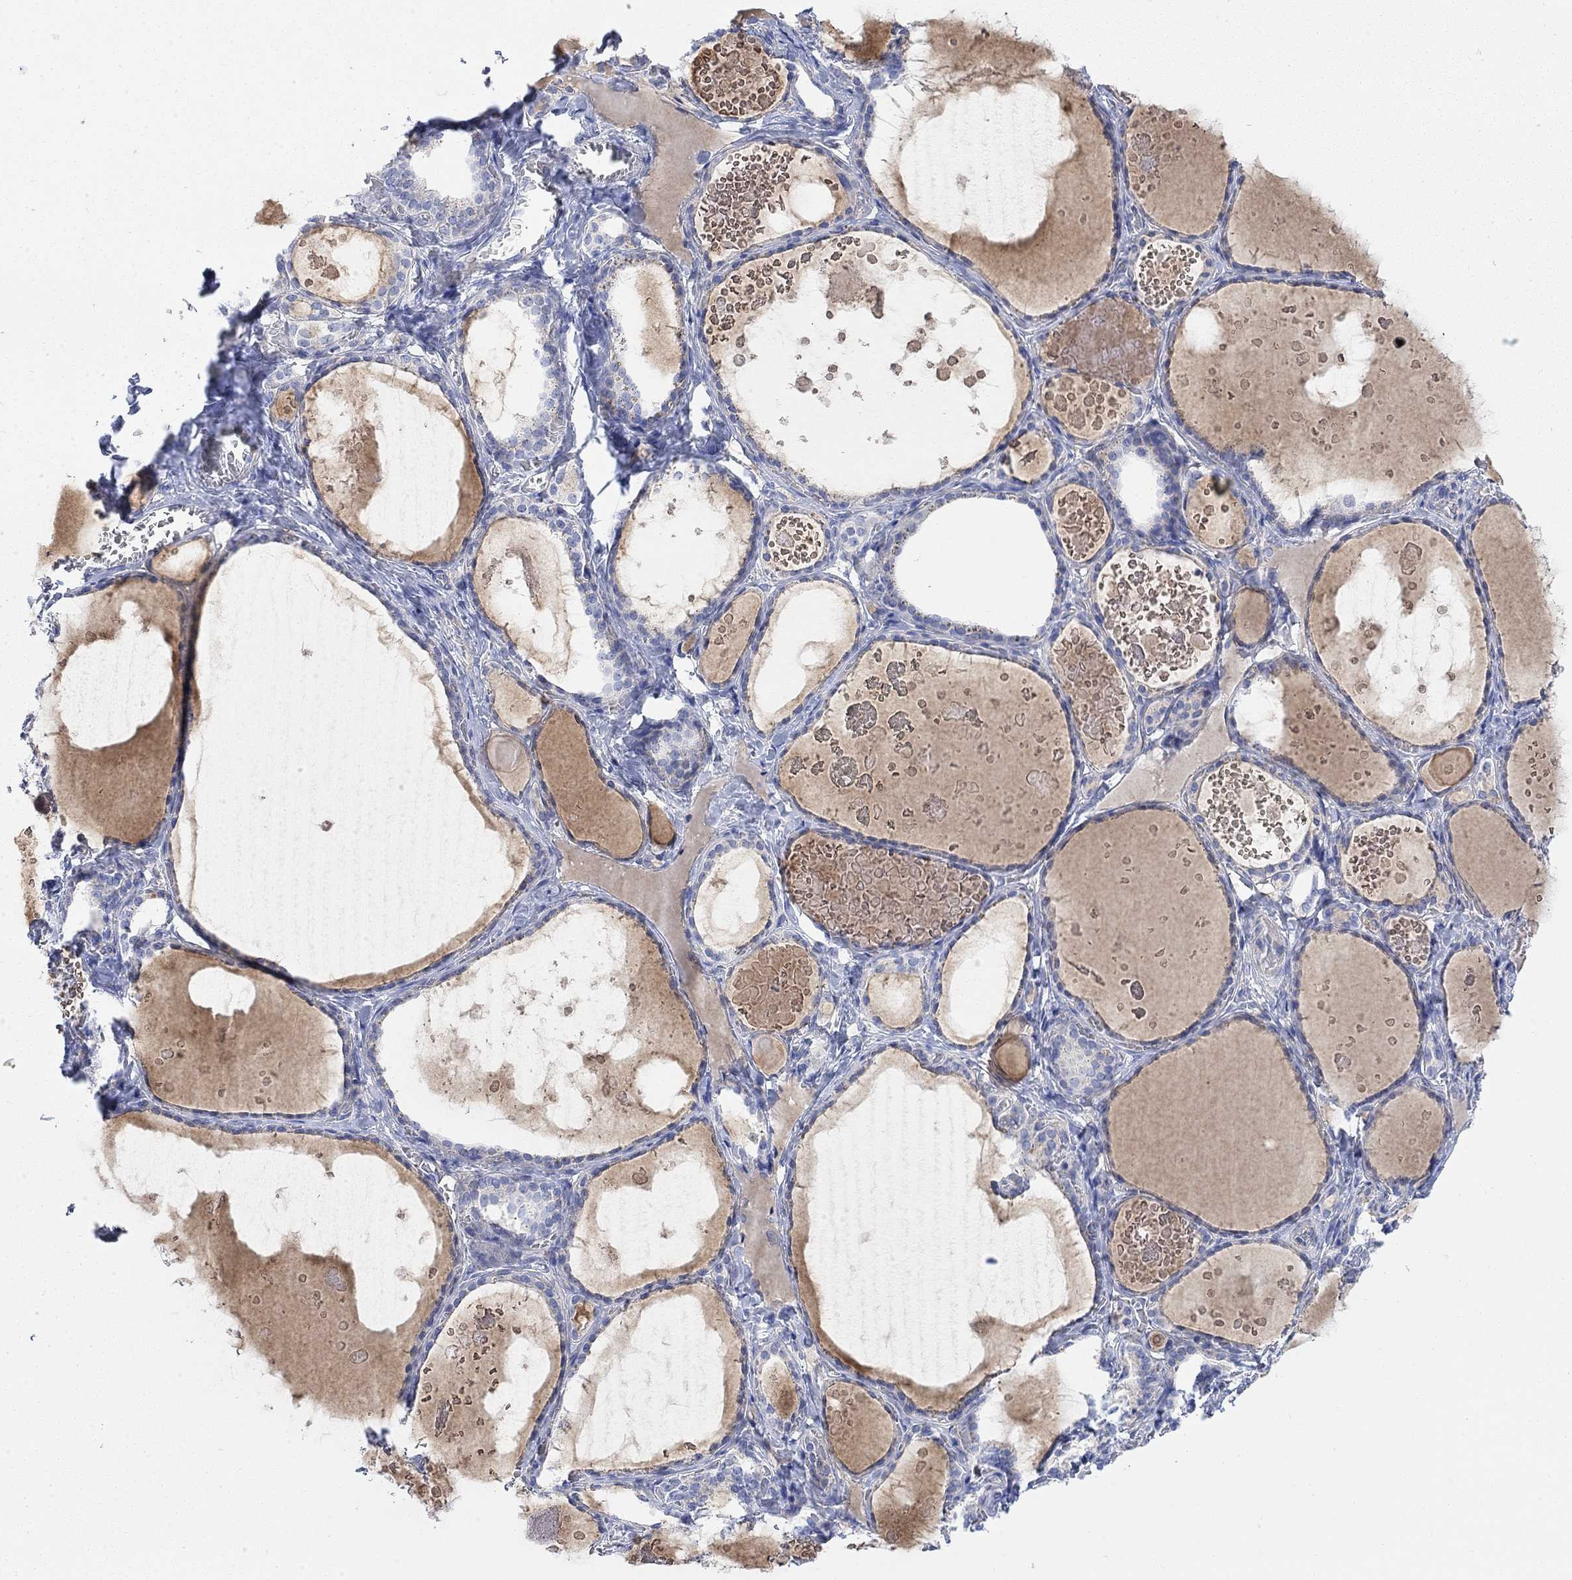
{"staining": {"intensity": "negative", "quantity": "none", "location": "none"}, "tissue": "thyroid gland", "cell_type": "Glandular cells", "image_type": "normal", "snomed": [{"axis": "morphology", "description": "Normal tissue, NOS"}, {"axis": "topography", "description": "Thyroid gland"}], "caption": "There is no significant staining in glandular cells of thyroid gland.", "gene": "TLDC2", "patient": {"sex": "female", "age": 56}}